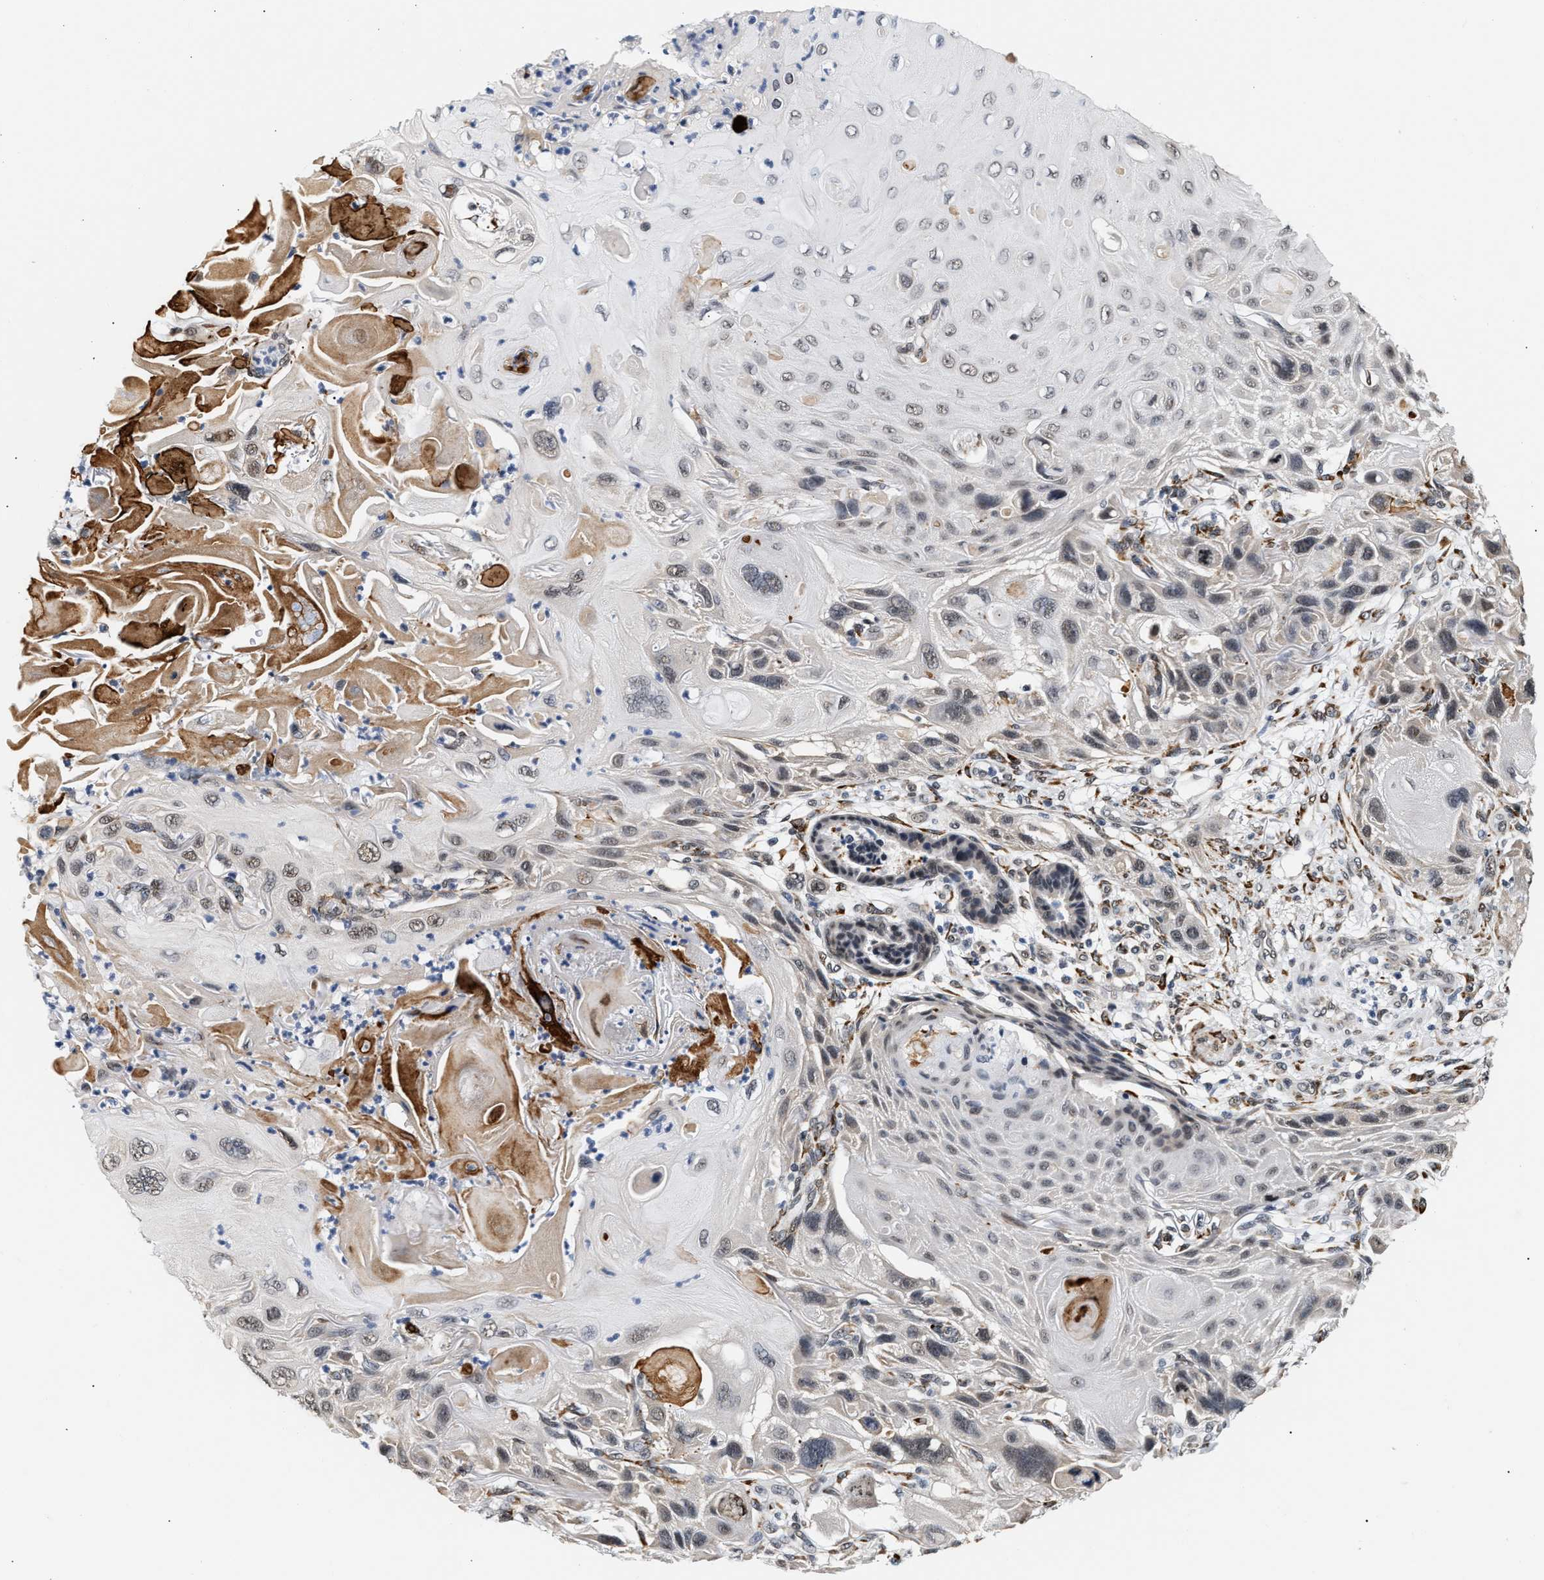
{"staining": {"intensity": "weak", "quantity": "25%-75%", "location": "nuclear"}, "tissue": "skin cancer", "cell_type": "Tumor cells", "image_type": "cancer", "snomed": [{"axis": "morphology", "description": "Squamous cell carcinoma, NOS"}, {"axis": "topography", "description": "Skin"}], "caption": "Tumor cells exhibit weak nuclear positivity in about 25%-75% of cells in skin cancer. The protein of interest is stained brown, and the nuclei are stained in blue (DAB (3,3'-diaminobenzidine) IHC with brightfield microscopy, high magnification).", "gene": "THOC1", "patient": {"sex": "female", "age": 77}}